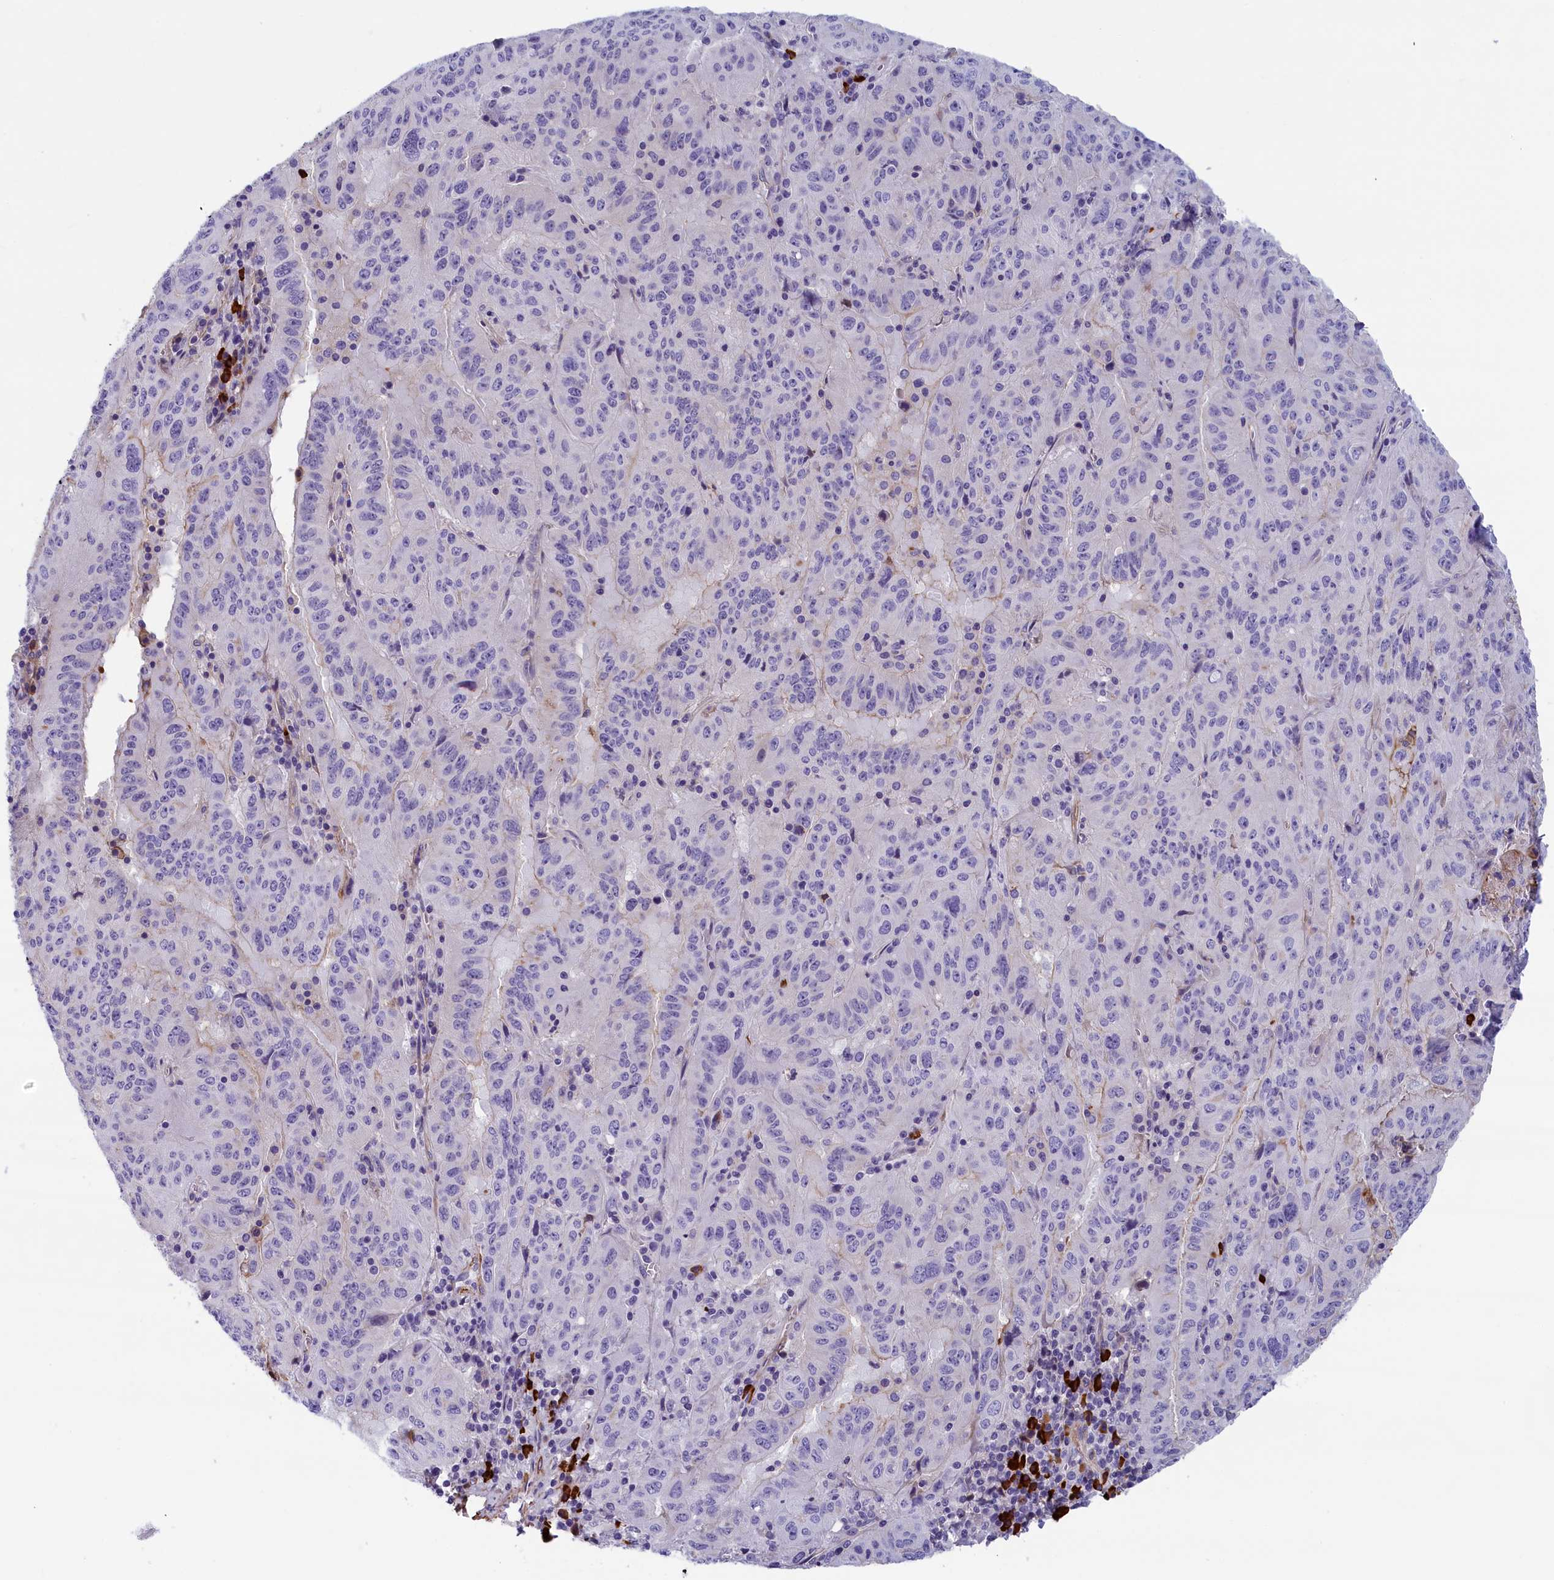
{"staining": {"intensity": "negative", "quantity": "none", "location": "none"}, "tissue": "pancreatic cancer", "cell_type": "Tumor cells", "image_type": "cancer", "snomed": [{"axis": "morphology", "description": "Adenocarcinoma, NOS"}, {"axis": "topography", "description": "Pancreas"}], "caption": "There is no significant expression in tumor cells of pancreatic cancer.", "gene": "BCL2L13", "patient": {"sex": "male", "age": 63}}